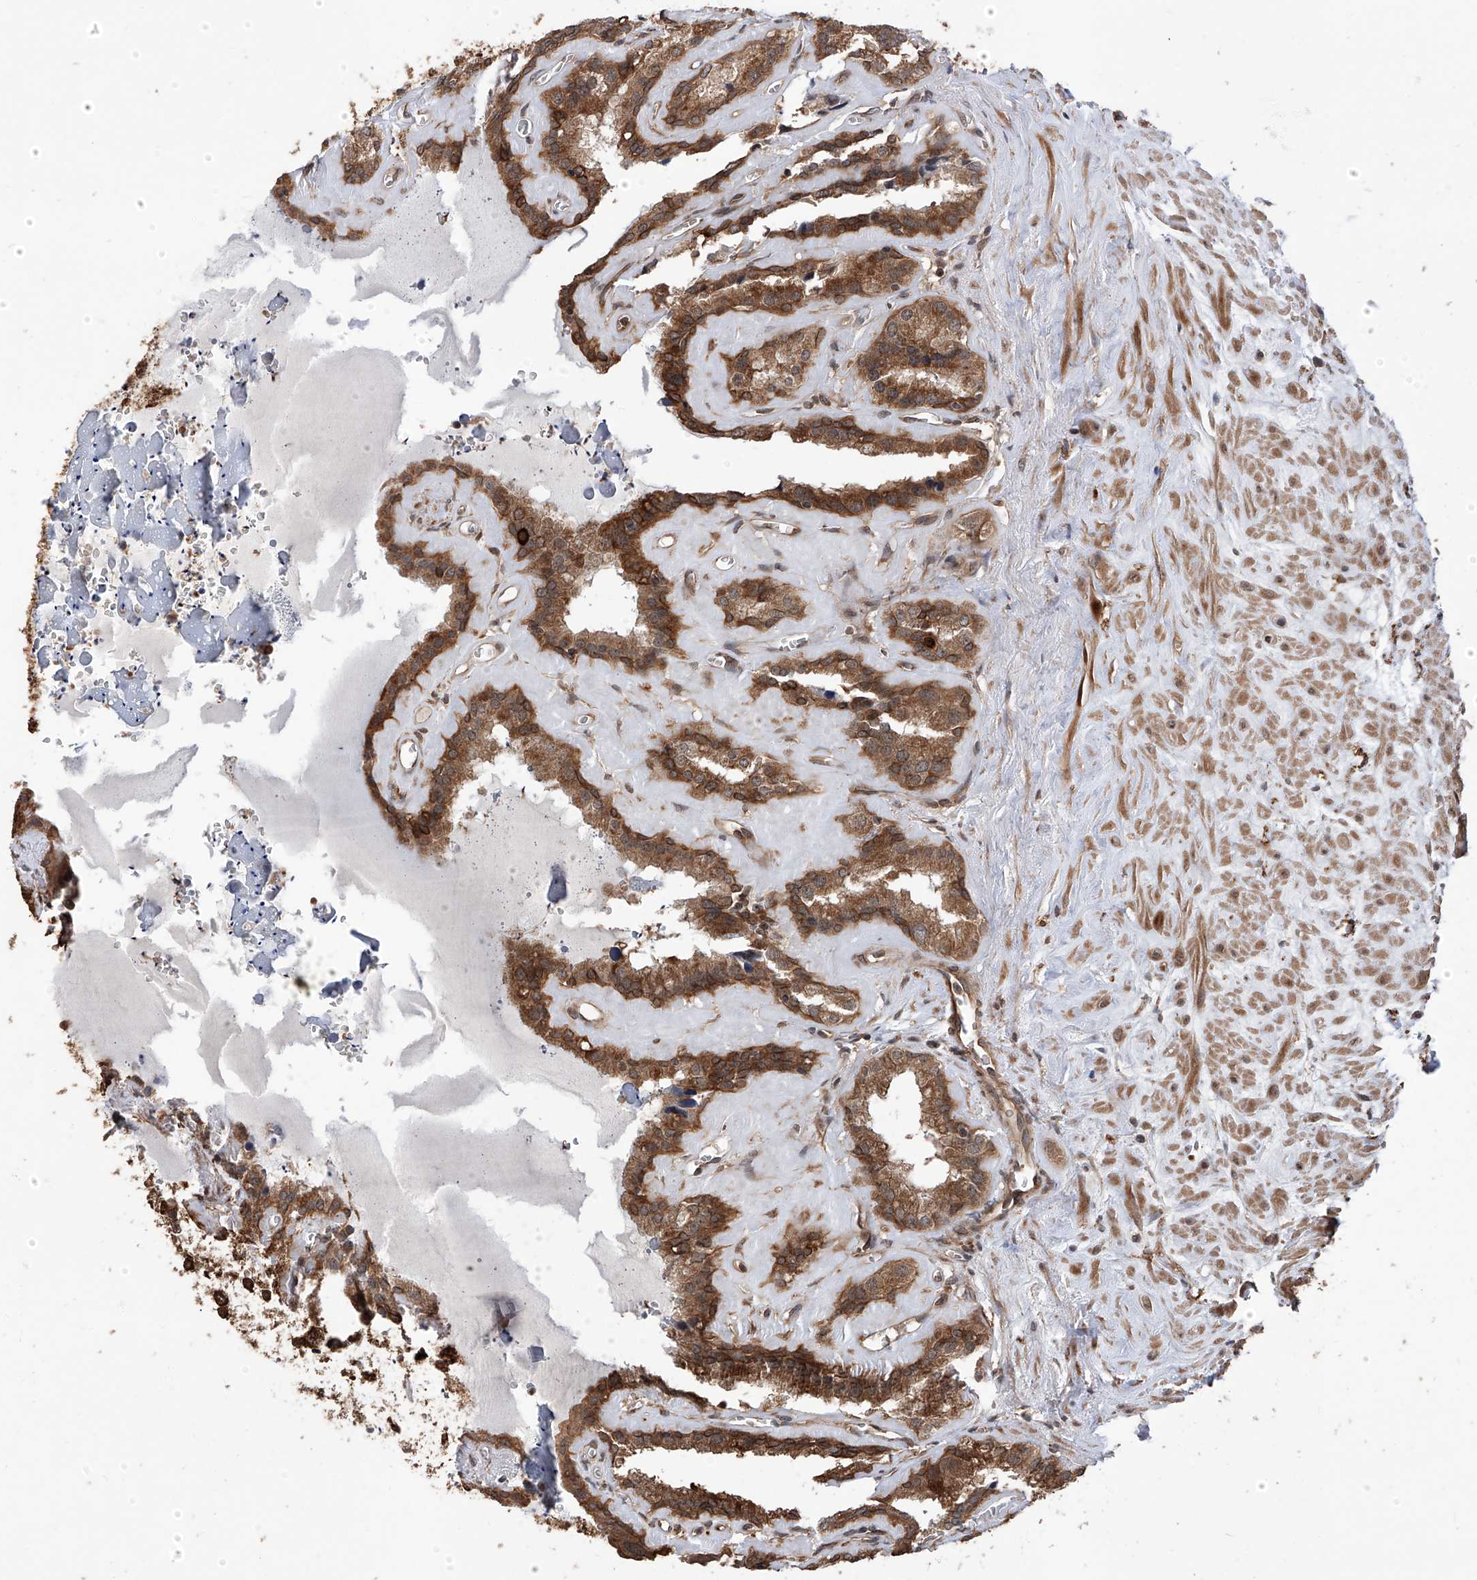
{"staining": {"intensity": "strong", "quantity": ">75%", "location": "cytoplasmic/membranous"}, "tissue": "seminal vesicle", "cell_type": "Glandular cells", "image_type": "normal", "snomed": [{"axis": "morphology", "description": "Normal tissue, NOS"}, {"axis": "topography", "description": "Prostate"}, {"axis": "topography", "description": "Seminal veicle"}], "caption": "Immunohistochemical staining of normal seminal vesicle shows strong cytoplasmic/membranous protein staining in approximately >75% of glandular cells. The staining was performed using DAB (3,3'-diaminobenzidine), with brown indicating positive protein expression. Nuclei are stained blue with hematoxylin.", "gene": "LYSMD4", "patient": {"sex": "male", "age": 59}}